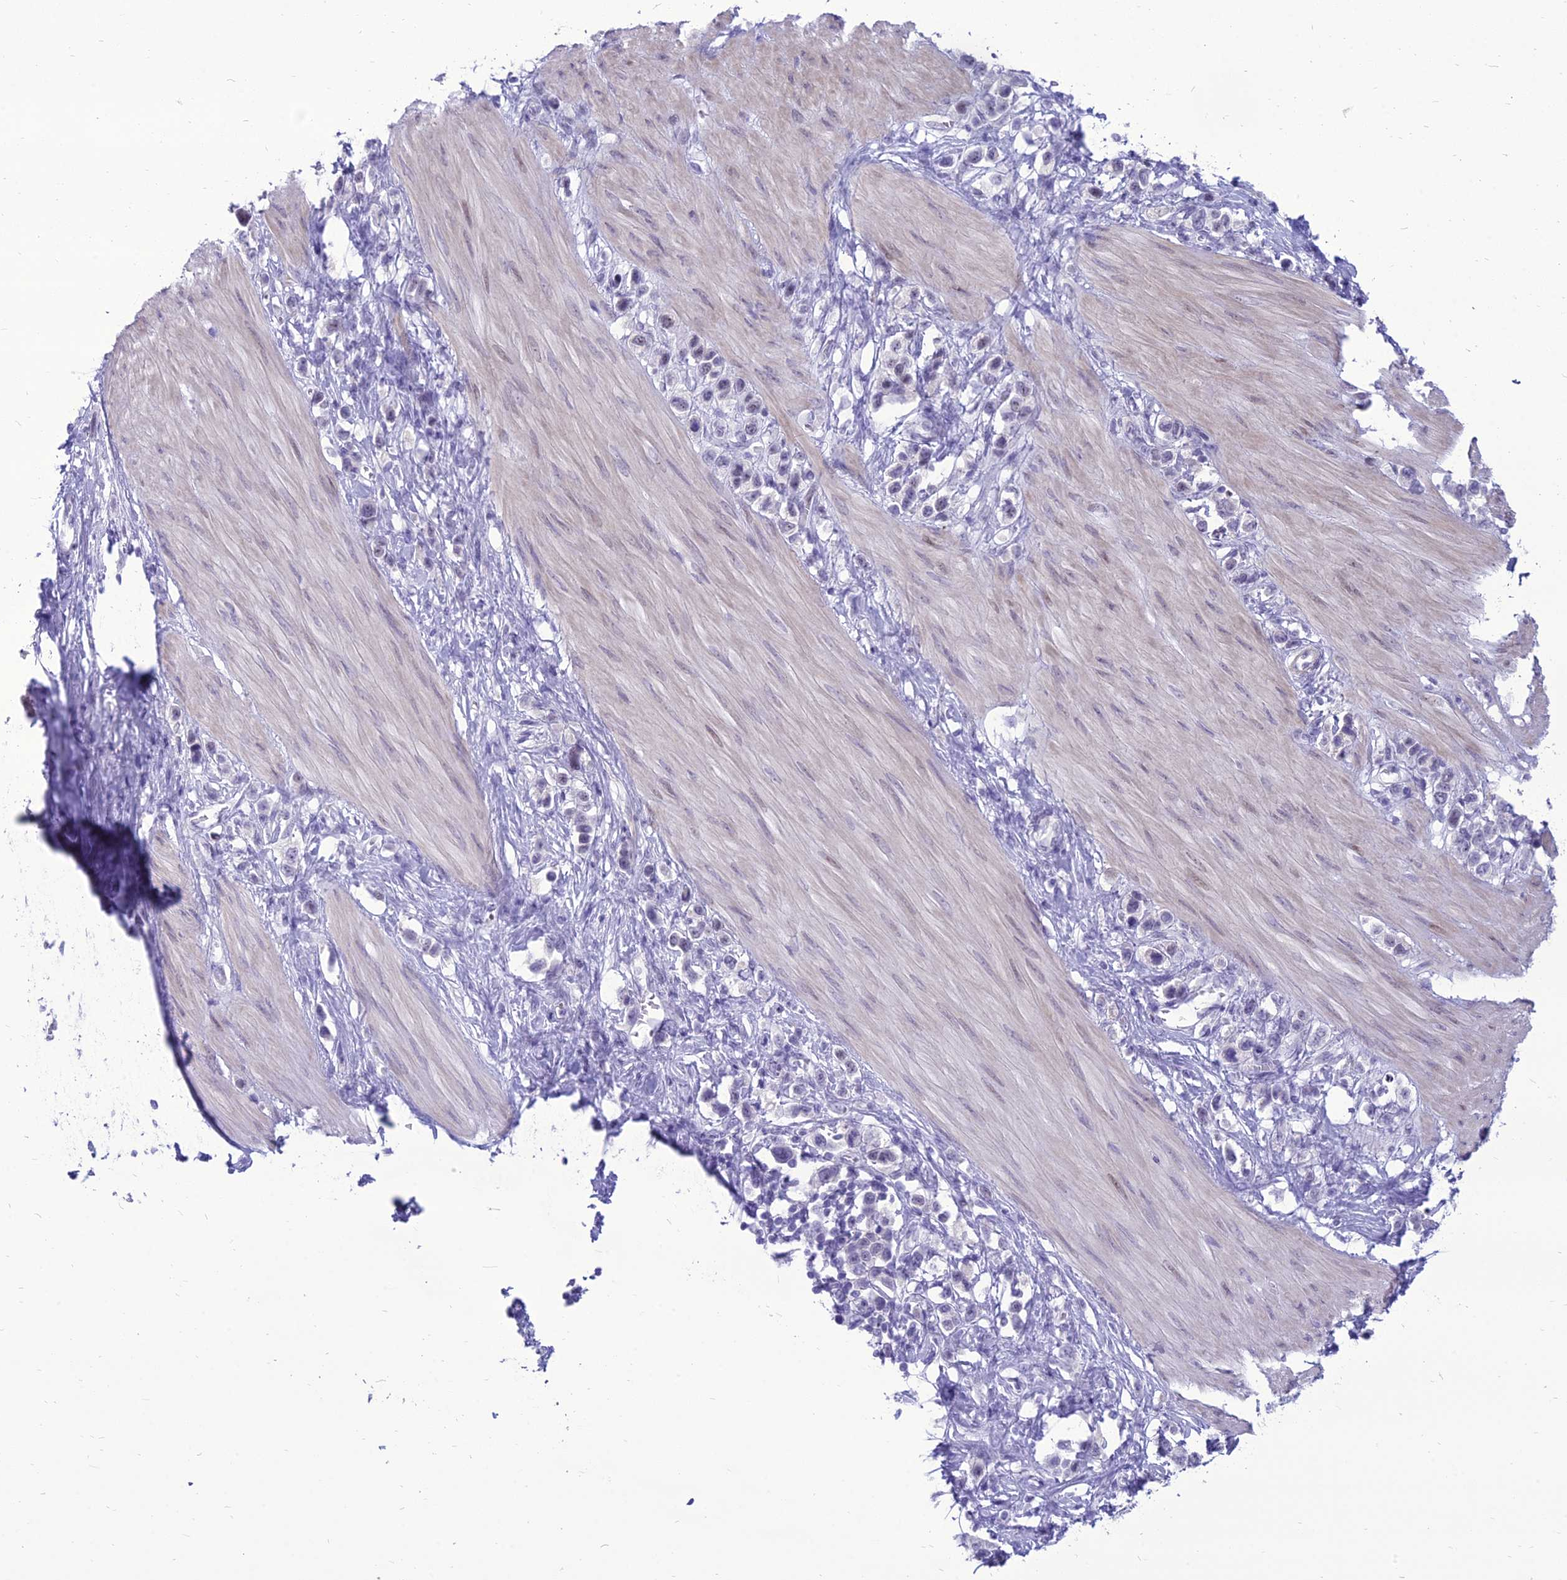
{"staining": {"intensity": "weak", "quantity": "<25%", "location": "nuclear"}, "tissue": "stomach cancer", "cell_type": "Tumor cells", "image_type": "cancer", "snomed": [{"axis": "morphology", "description": "Adenocarcinoma, NOS"}, {"axis": "topography", "description": "Stomach"}], "caption": "Tumor cells are negative for brown protein staining in stomach adenocarcinoma. (DAB IHC, high magnification).", "gene": "DHX40", "patient": {"sex": "female", "age": 65}}